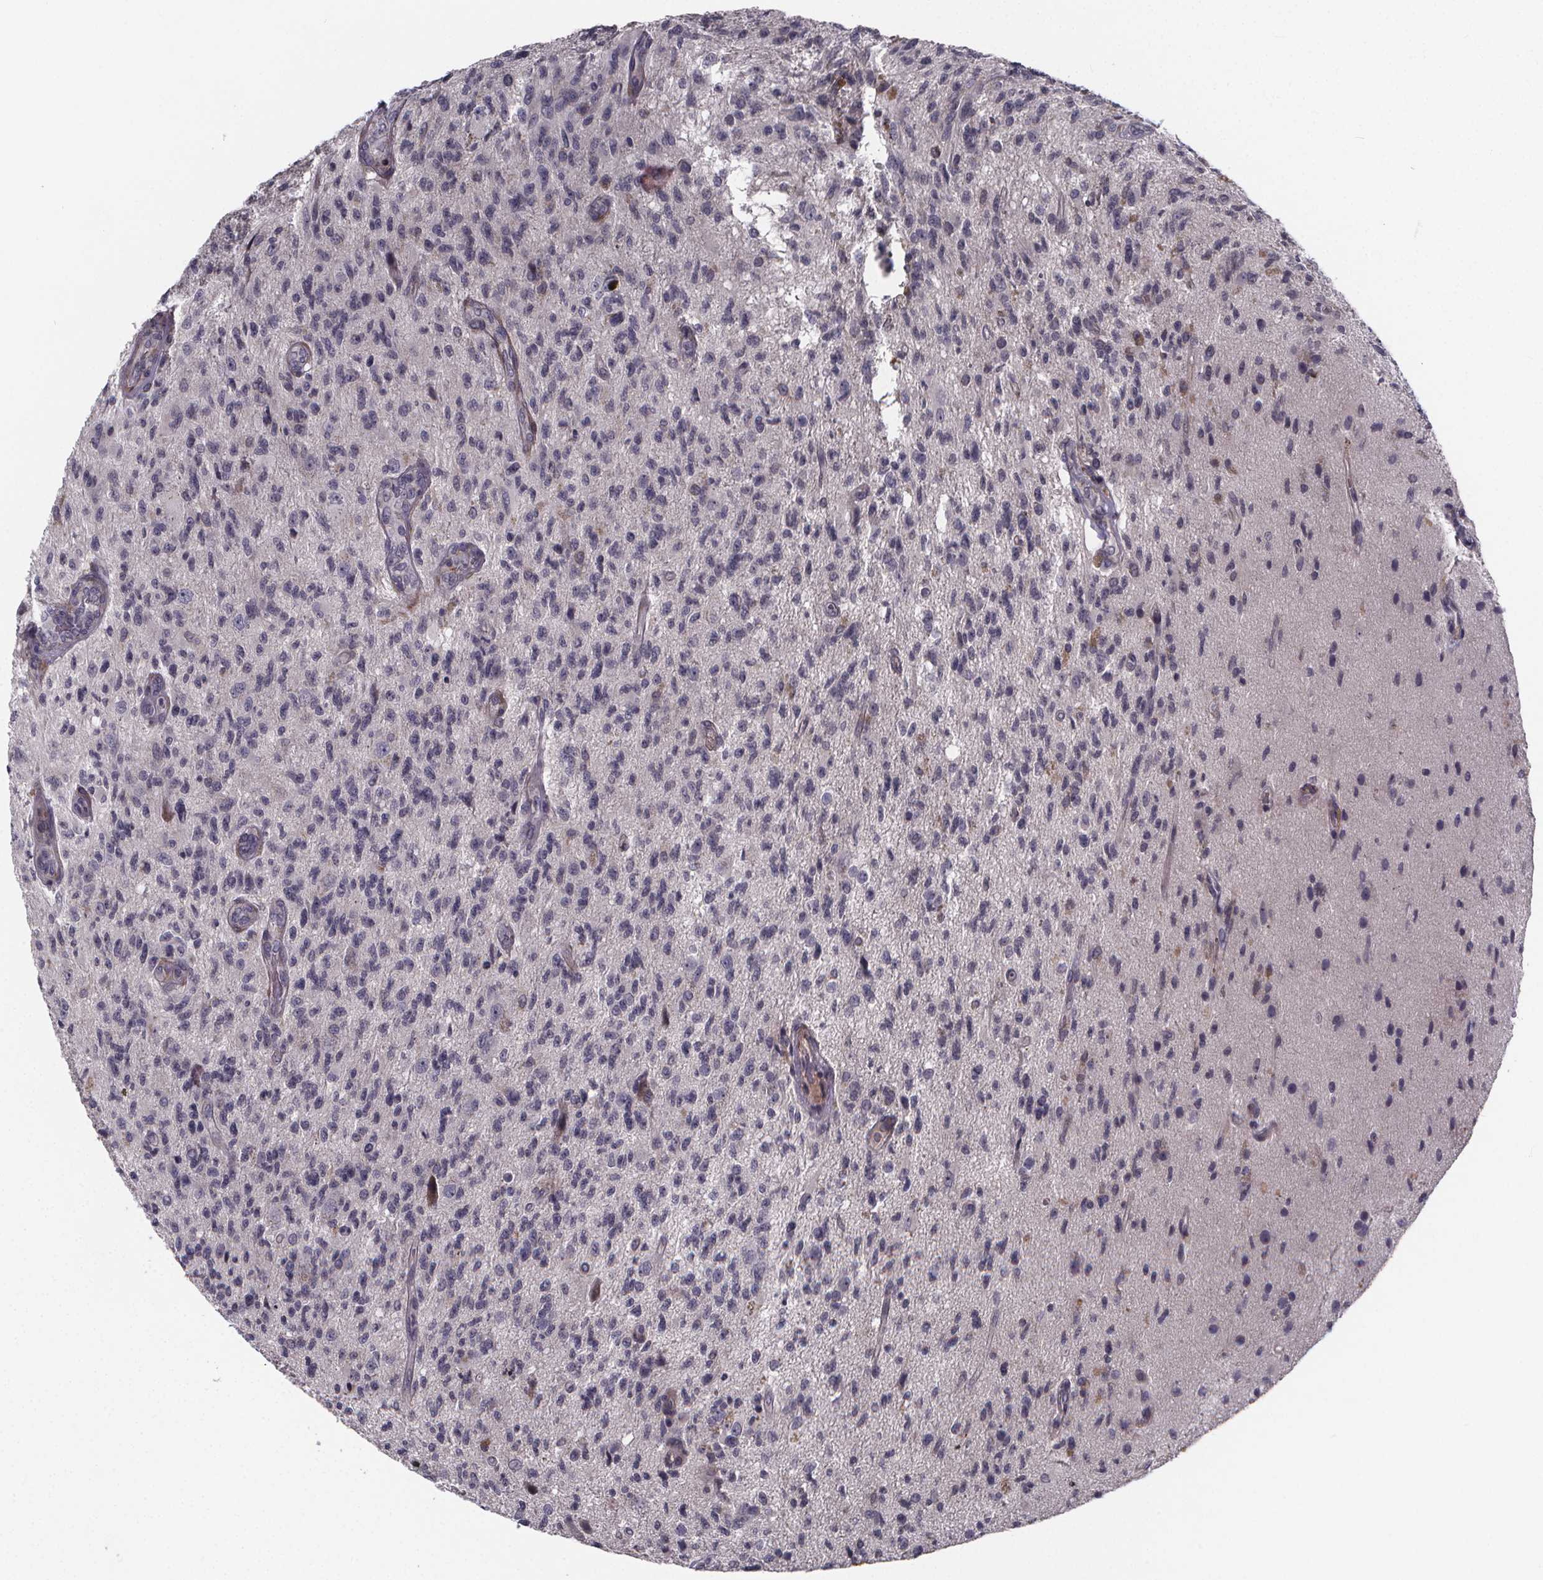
{"staining": {"intensity": "negative", "quantity": "none", "location": "none"}, "tissue": "glioma", "cell_type": "Tumor cells", "image_type": "cancer", "snomed": [{"axis": "morphology", "description": "Glioma, malignant, High grade"}, {"axis": "topography", "description": "Brain"}], "caption": "A histopathology image of human malignant glioma (high-grade) is negative for staining in tumor cells.", "gene": "FBXW2", "patient": {"sex": "male", "age": 56}}